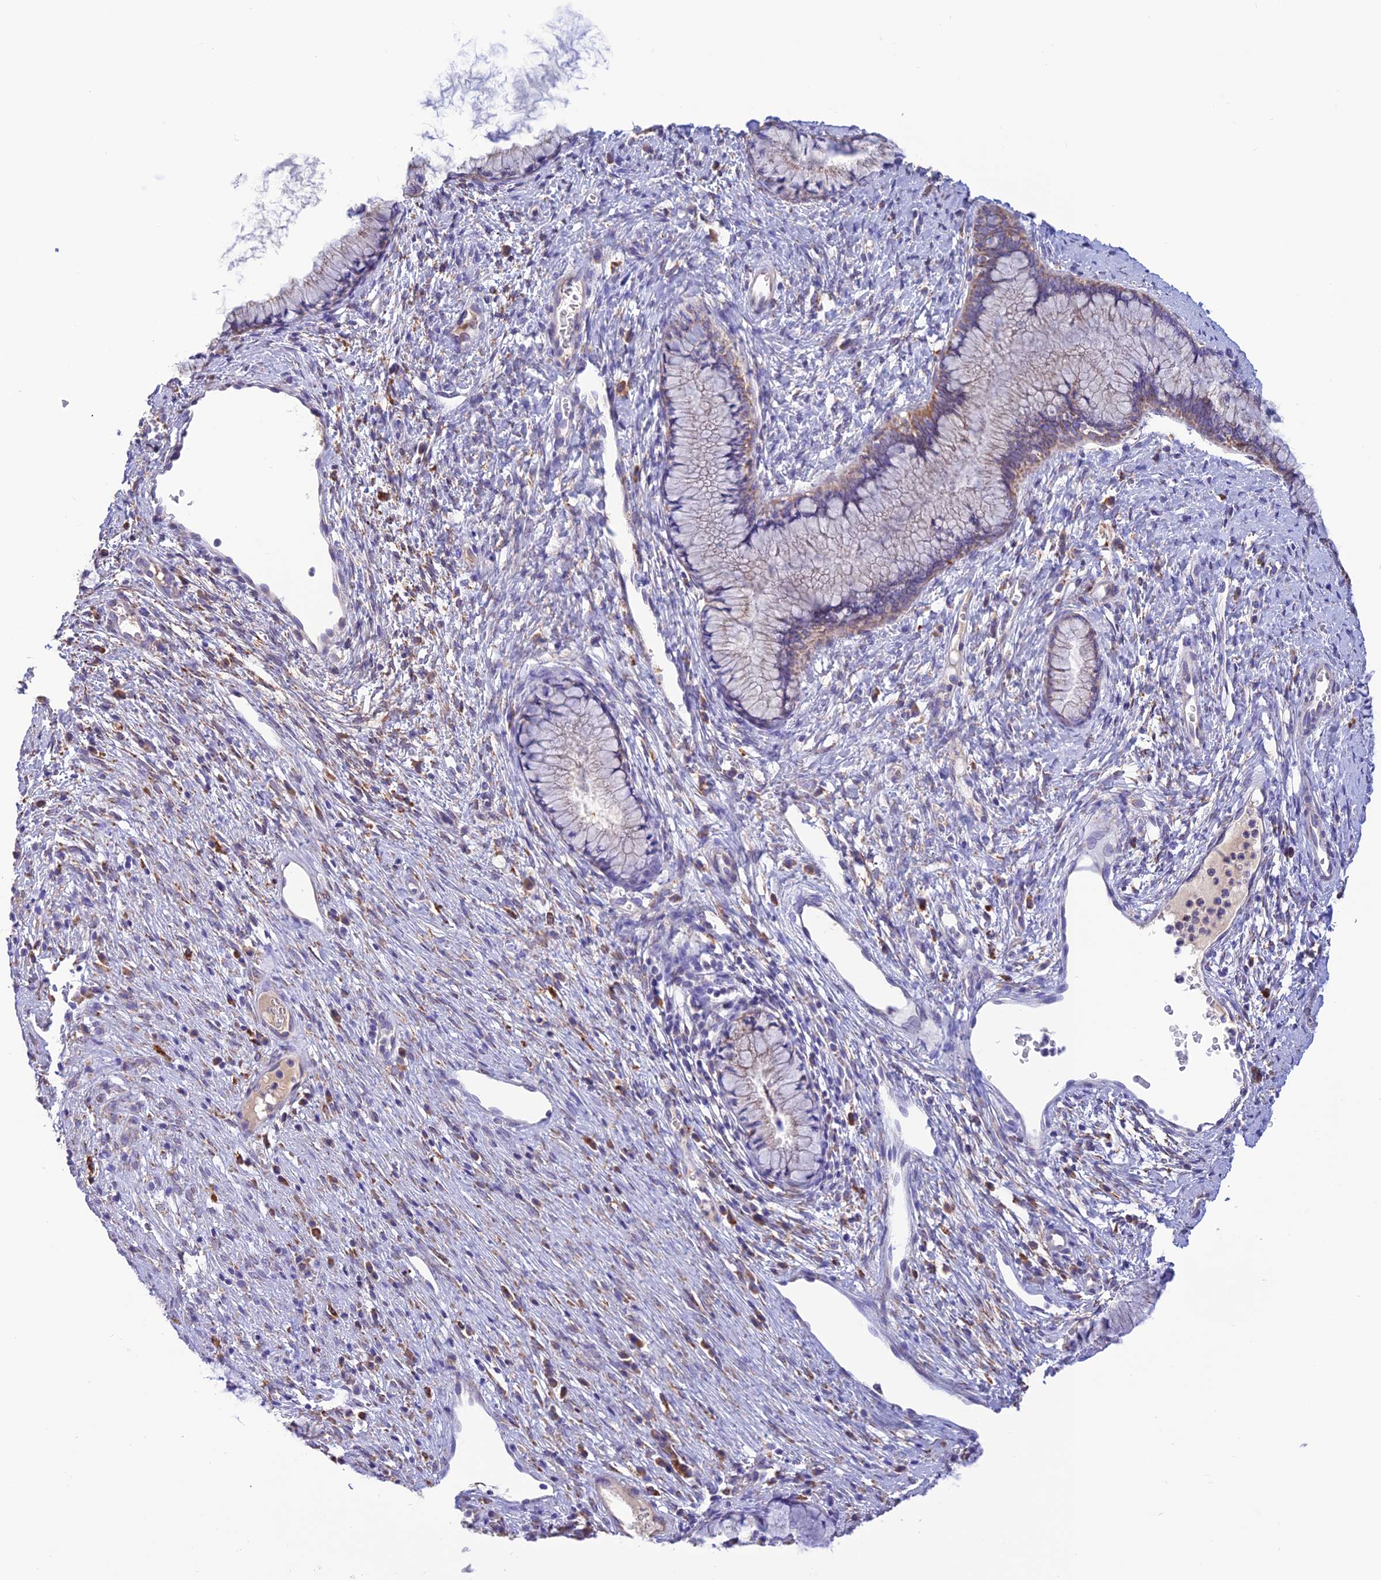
{"staining": {"intensity": "moderate", "quantity": "<25%", "location": "cytoplasmic/membranous"}, "tissue": "cervix", "cell_type": "Glandular cells", "image_type": "normal", "snomed": [{"axis": "morphology", "description": "Normal tissue, NOS"}, {"axis": "topography", "description": "Cervix"}], "caption": "Immunohistochemistry (IHC) micrograph of benign cervix: cervix stained using immunohistochemistry demonstrates low levels of moderate protein expression localized specifically in the cytoplasmic/membranous of glandular cells, appearing as a cytoplasmic/membranous brown color.", "gene": "ENSG00000255439", "patient": {"sex": "female", "age": 42}}